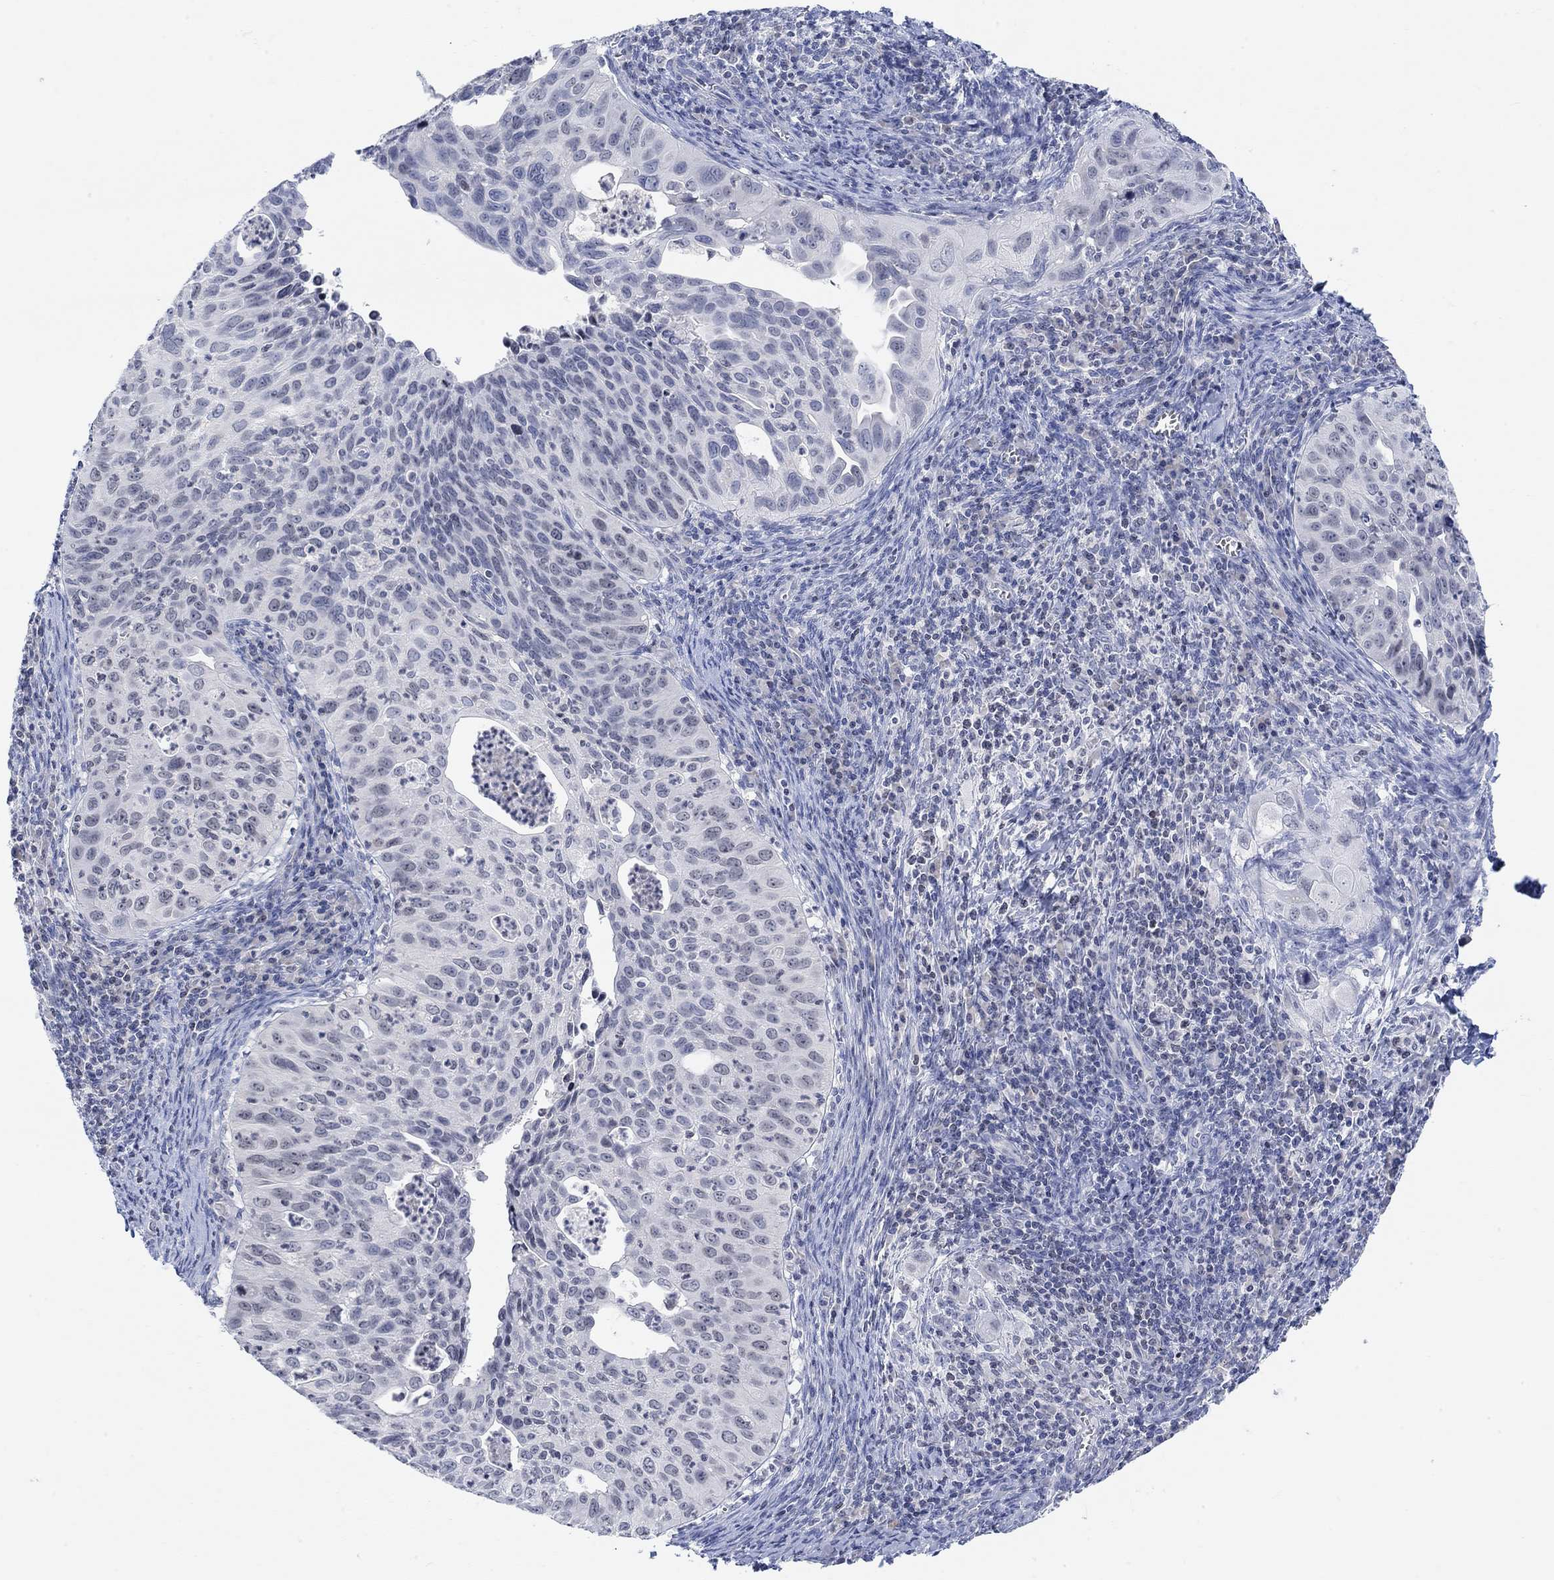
{"staining": {"intensity": "negative", "quantity": "none", "location": "none"}, "tissue": "cervical cancer", "cell_type": "Tumor cells", "image_type": "cancer", "snomed": [{"axis": "morphology", "description": "Squamous cell carcinoma, NOS"}, {"axis": "topography", "description": "Cervix"}], "caption": "High power microscopy photomicrograph of an immunohistochemistry image of cervical cancer (squamous cell carcinoma), revealing no significant staining in tumor cells.", "gene": "ATP6V1E2", "patient": {"sex": "female", "age": 26}}